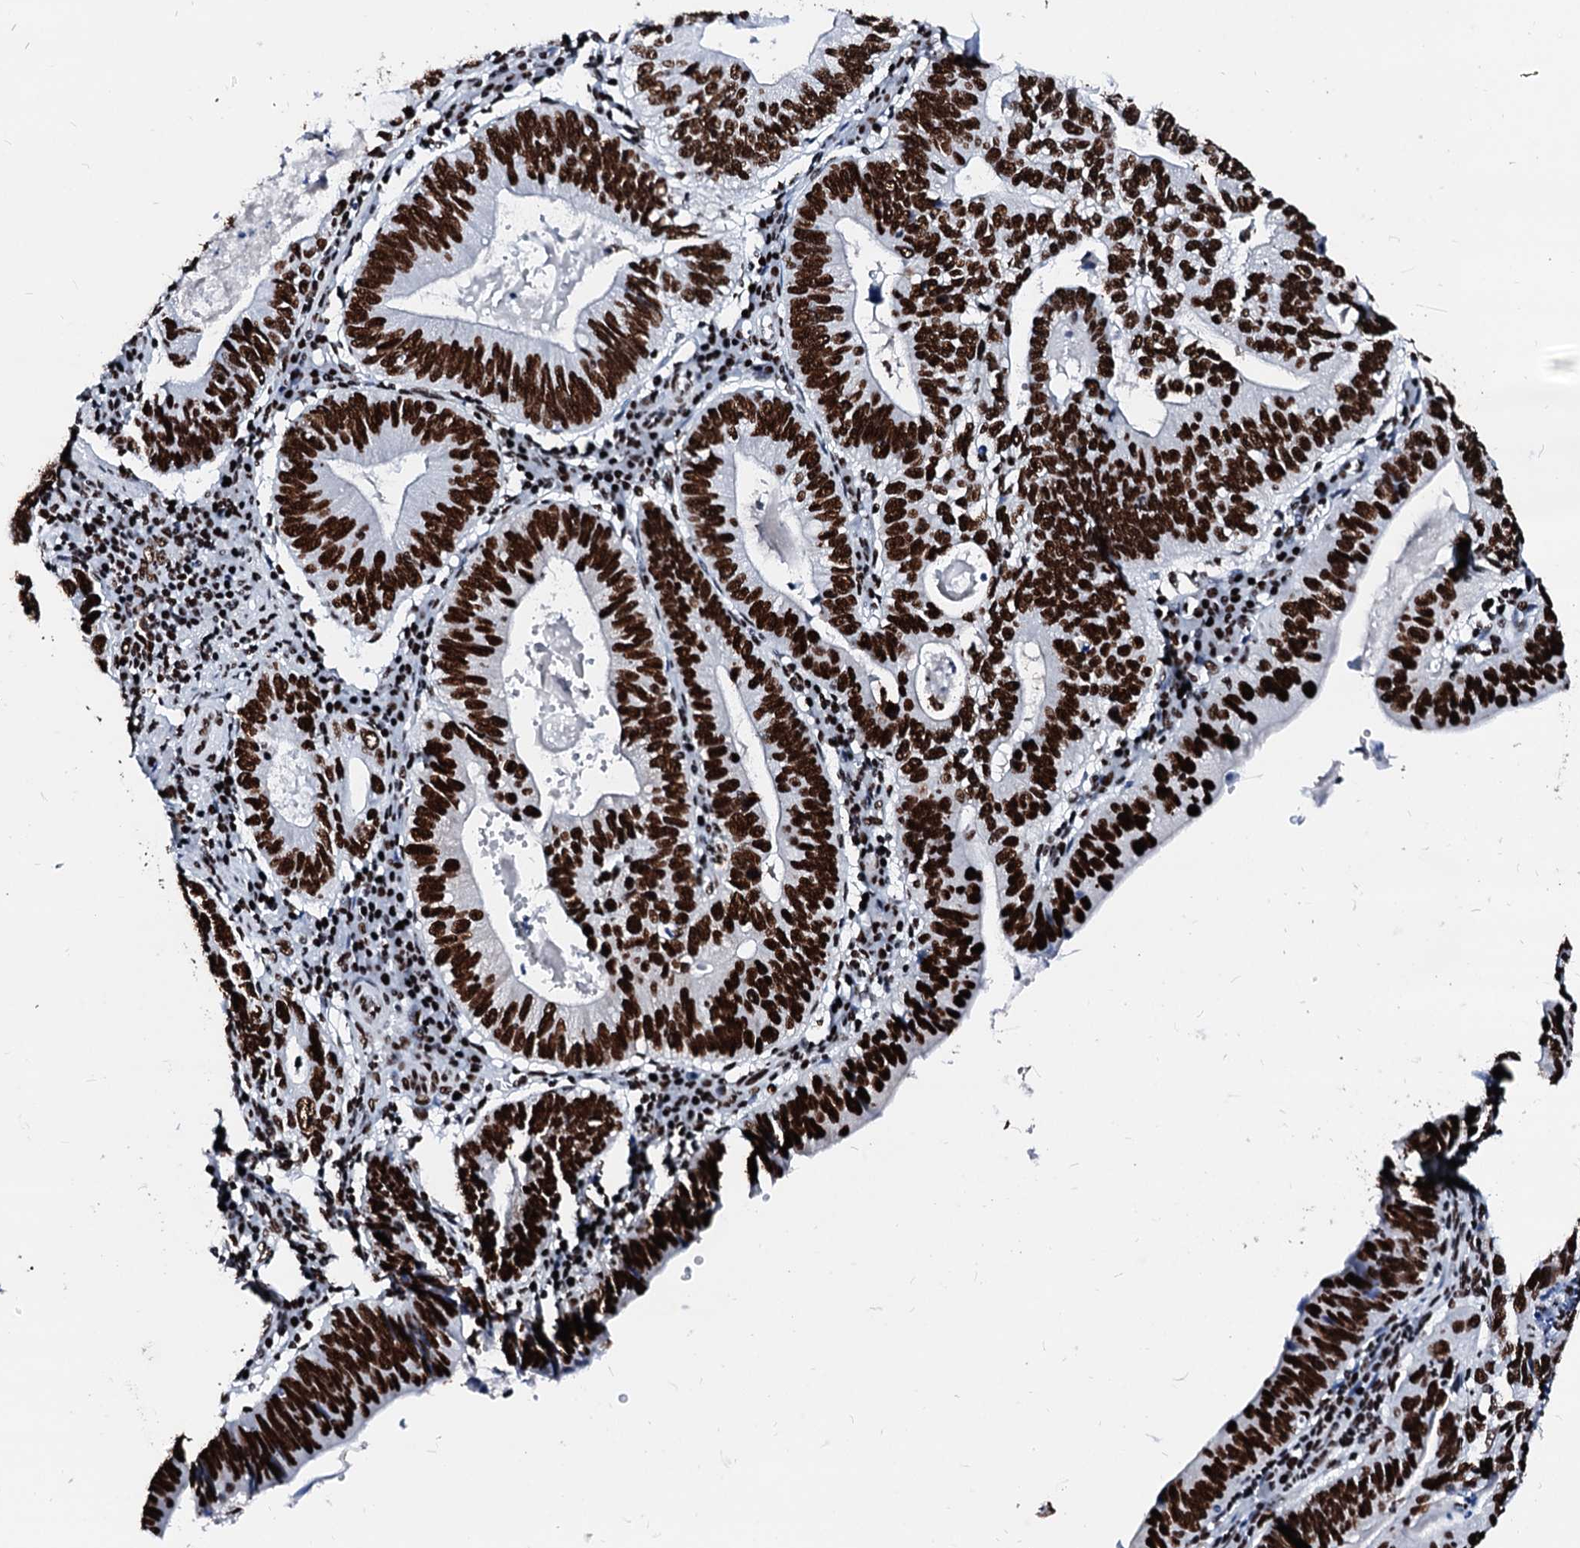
{"staining": {"intensity": "strong", "quantity": ">75%", "location": "nuclear"}, "tissue": "stomach cancer", "cell_type": "Tumor cells", "image_type": "cancer", "snomed": [{"axis": "morphology", "description": "Adenocarcinoma, NOS"}, {"axis": "topography", "description": "Stomach"}], "caption": "Human adenocarcinoma (stomach) stained with a brown dye shows strong nuclear positive staining in approximately >75% of tumor cells.", "gene": "RALY", "patient": {"sex": "male", "age": 59}}